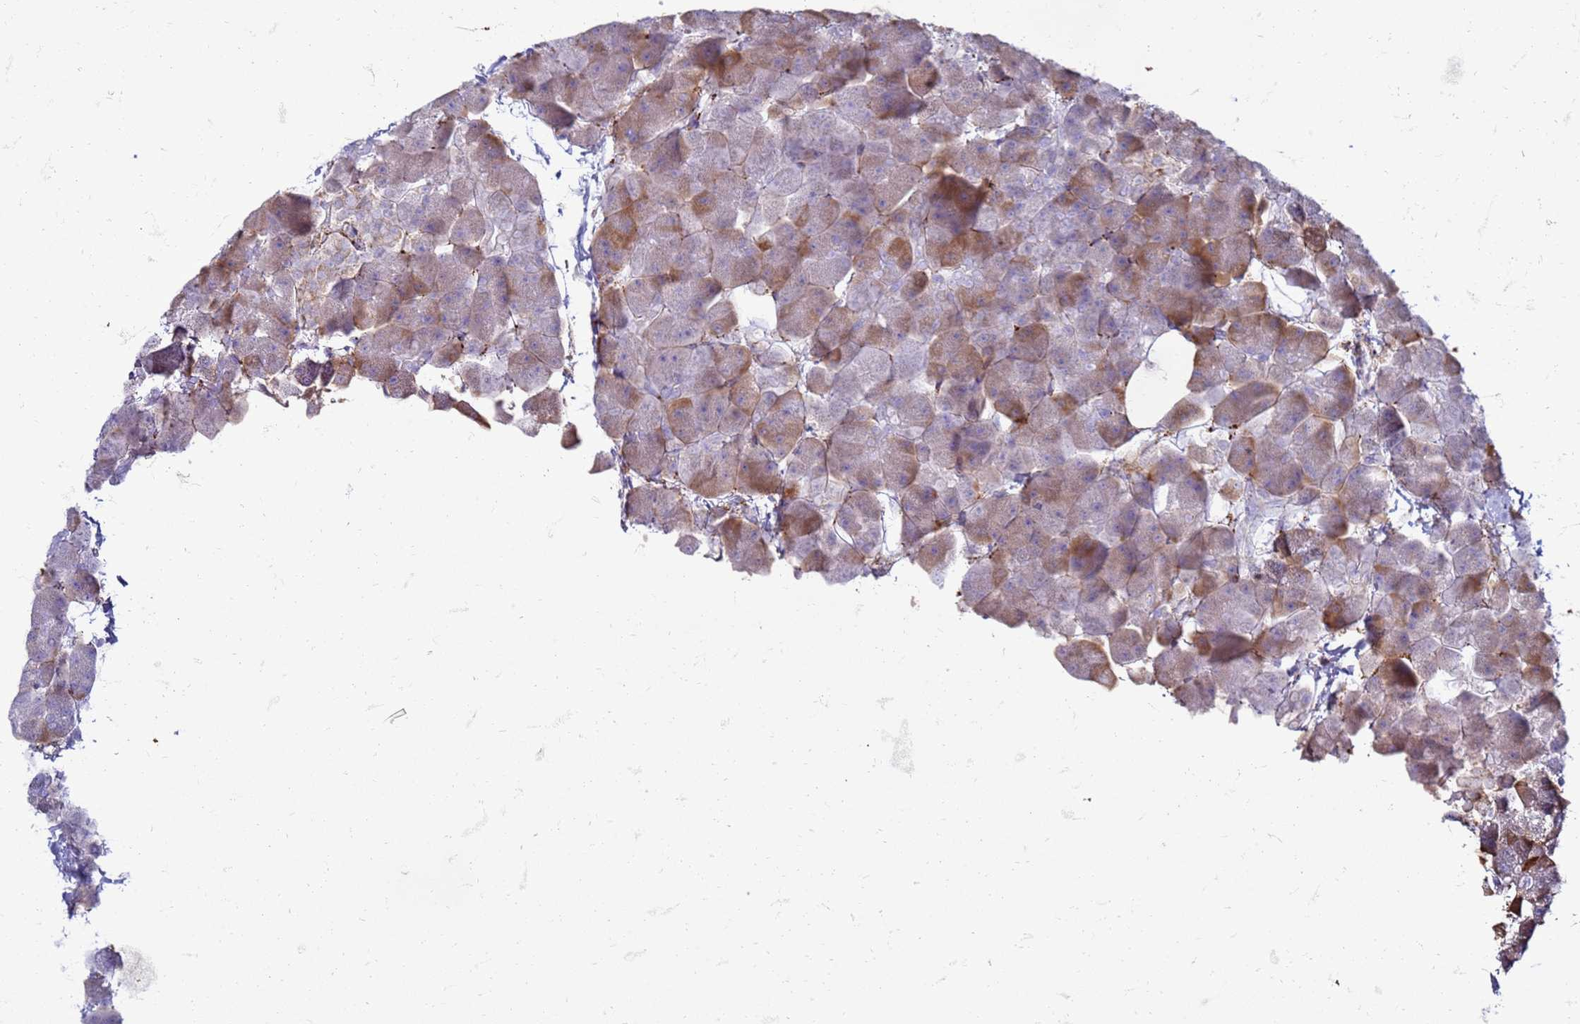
{"staining": {"intensity": "strong", "quantity": "<25%", "location": "cytoplasmic/membranous"}, "tissue": "pancreas", "cell_type": "Exocrine glandular cells", "image_type": "normal", "snomed": [{"axis": "morphology", "description": "Normal tissue, NOS"}, {"axis": "topography", "description": "Pancreas"}], "caption": "High-power microscopy captured an IHC image of benign pancreas, revealing strong cytoplasmic/membranous expression in about <25% of exocrine glandular cells. (DAB (3,3'-diaminobenzidine) IHC with brightfield microscopy, high magnification).", "gene": "PDK3", "patient": {"sex": "male", "age": 35}}